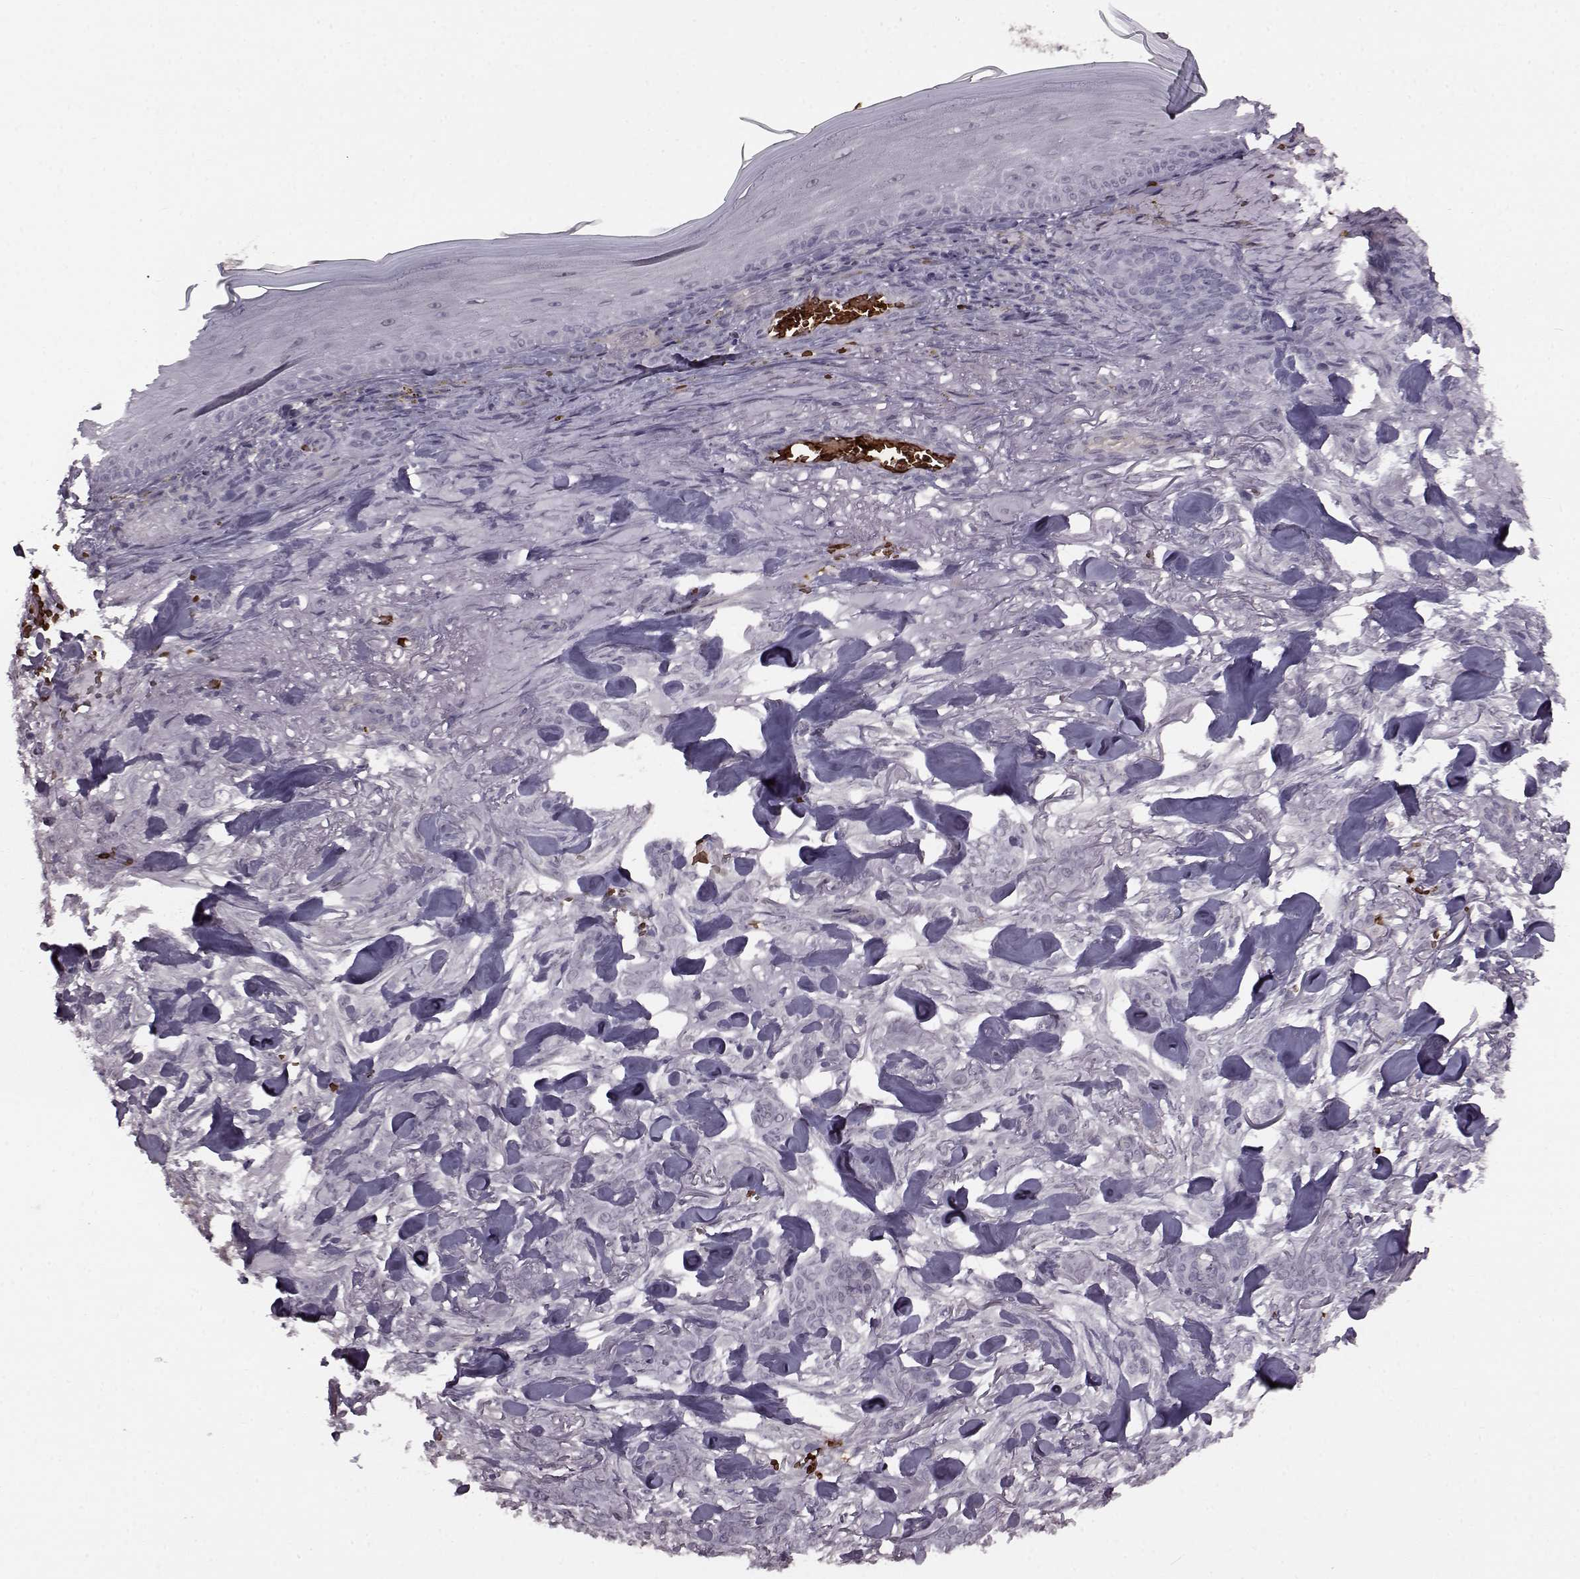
{"staining": {"intensity": "negative", "quantity": "none", "location": "none"}, "tissue": "skin cancer", "cell_type": "Tumor cells", "image_type": "cancer", "snomed": [{"axis": "morphology", "description": "Basal cell carcinoma"}, {"axis": "topography", "description": "Skin"}], "caption": "An immunohistochemistry (IHC) photomicrograph of skin cancer (basal cell carcinoma) is shown. There is no staining in tumor cells of skin cancer (basal cell carcinoma). (DAB immunohistochemistry (IHC), high magnification).", "gene": "PROP1", "patient": {"sex": "female", "age": 61}}